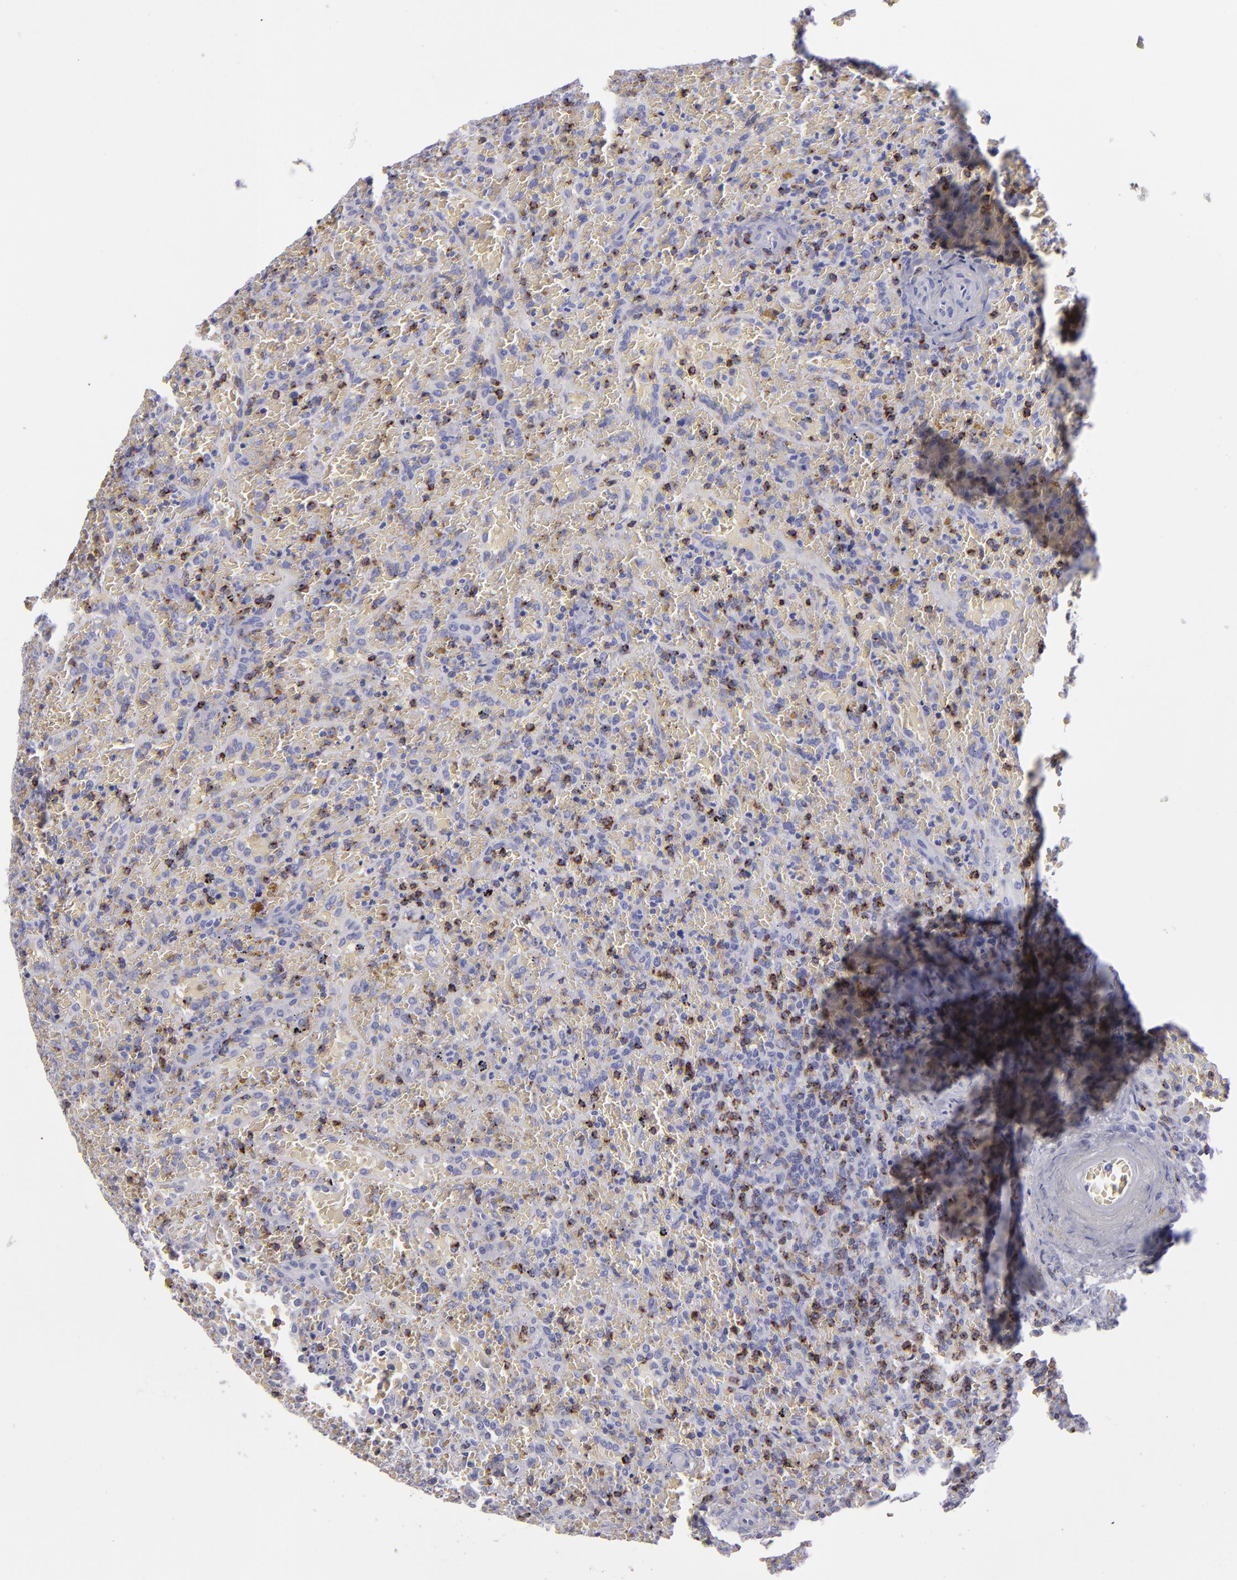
{"staining": {"intensity": "negative", "quantity": "none", "location": "none"}, "tissue": "lymphoma", "cell_type": "Tumor cells", "image_type": "cancer", "snomed": [{"axis": "morphology", "description": "Malignant lymphoma, non-Hodgkin's type, High grade"}, {"axis": "topography", "description": "Spleen"}, {"axis": "topography", "description": "Lymph node"}], "caption": "High magnification brightfield microscopy of high-grade malignant lymphoma, non-Hodgkin's type stained with DAB (brown) and counterstained with hematoxylin (blue): tumor cells show no significant staining. (Brightfield microscopy of DAB immunohistochemistry at high magnification).", "gene": "CD2", "patient": {"sex": "female", "age": 70}}